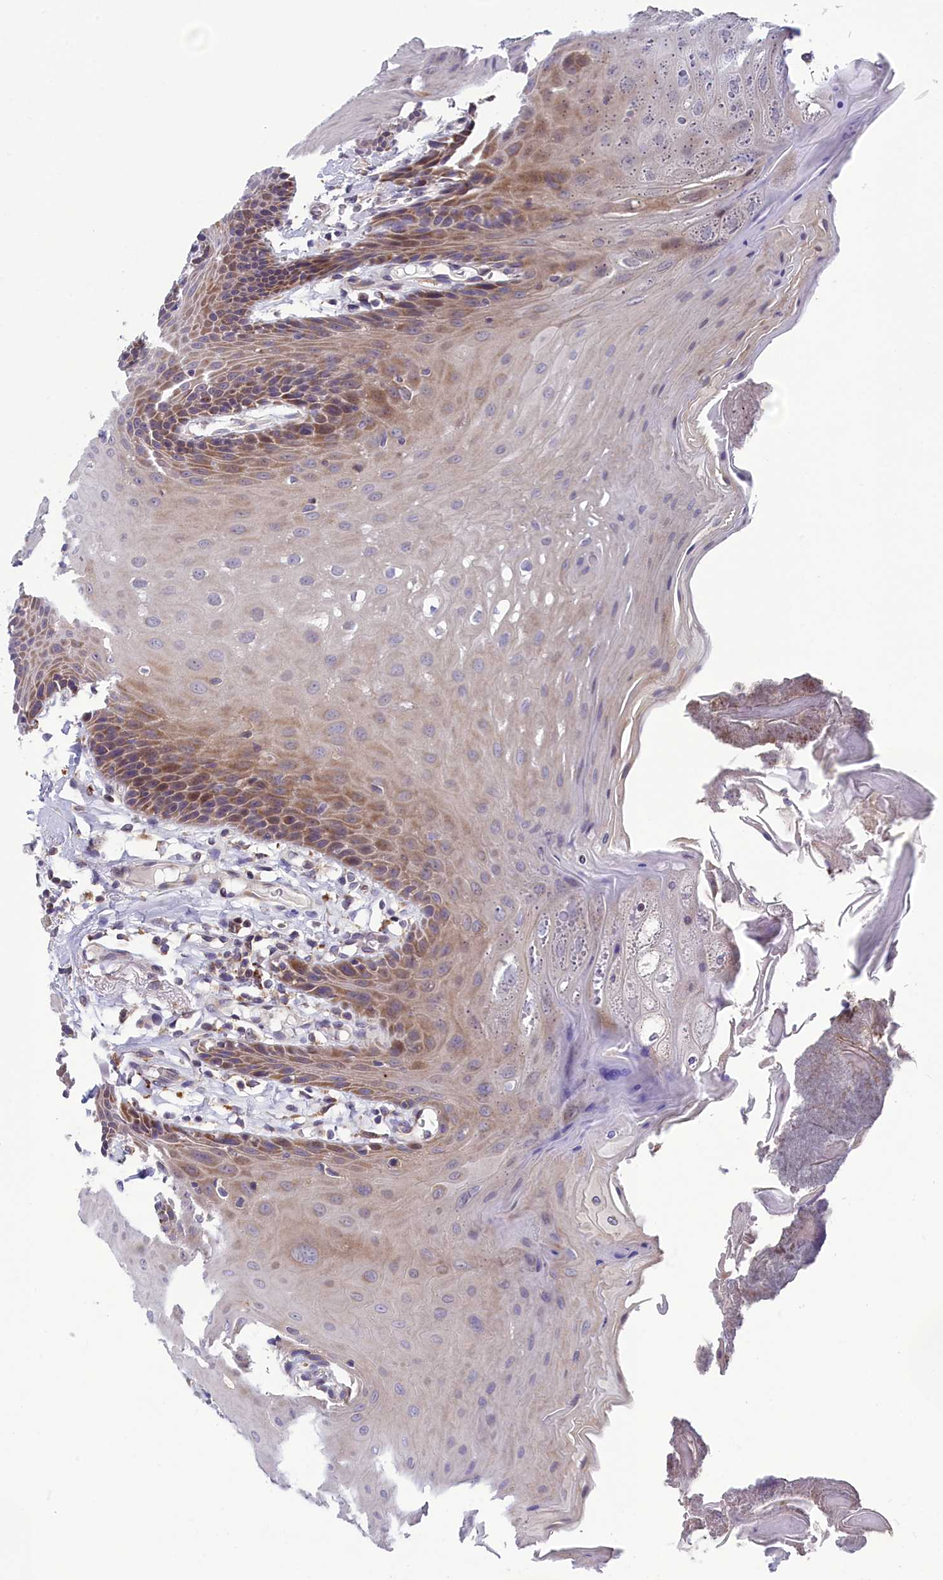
{"staining": {"intensity": "moderate", "quantity": "<25%", "location": "cytoplasmic/membranous"}, "tissue": "oral mucosa", "cell_type": "Squamous epithelial cells", "image_type": "normal", "snomed": [{"axis": "morphology", "description": "Normal tissue, NOS"}, {"axis": "morphology", "description": "Squamous cell carcinoma, NOS"}, {"axis": "topography", "description": "Skeletal muscle"}, {"axis": "topography", "description": "Oral tissue"}, {"axis": "topography", "description": "Salivary gland"}, {"axis": "topography", "description": "Head-Neck"}], "caption": "A low amount of moderate cytoplasmic/membranous positivity is seen in about <25% of squamous epithelial cells in normal oral mucosa.", "gene": "BLTP2", "patient": {"sex": "male", "age": 54}}